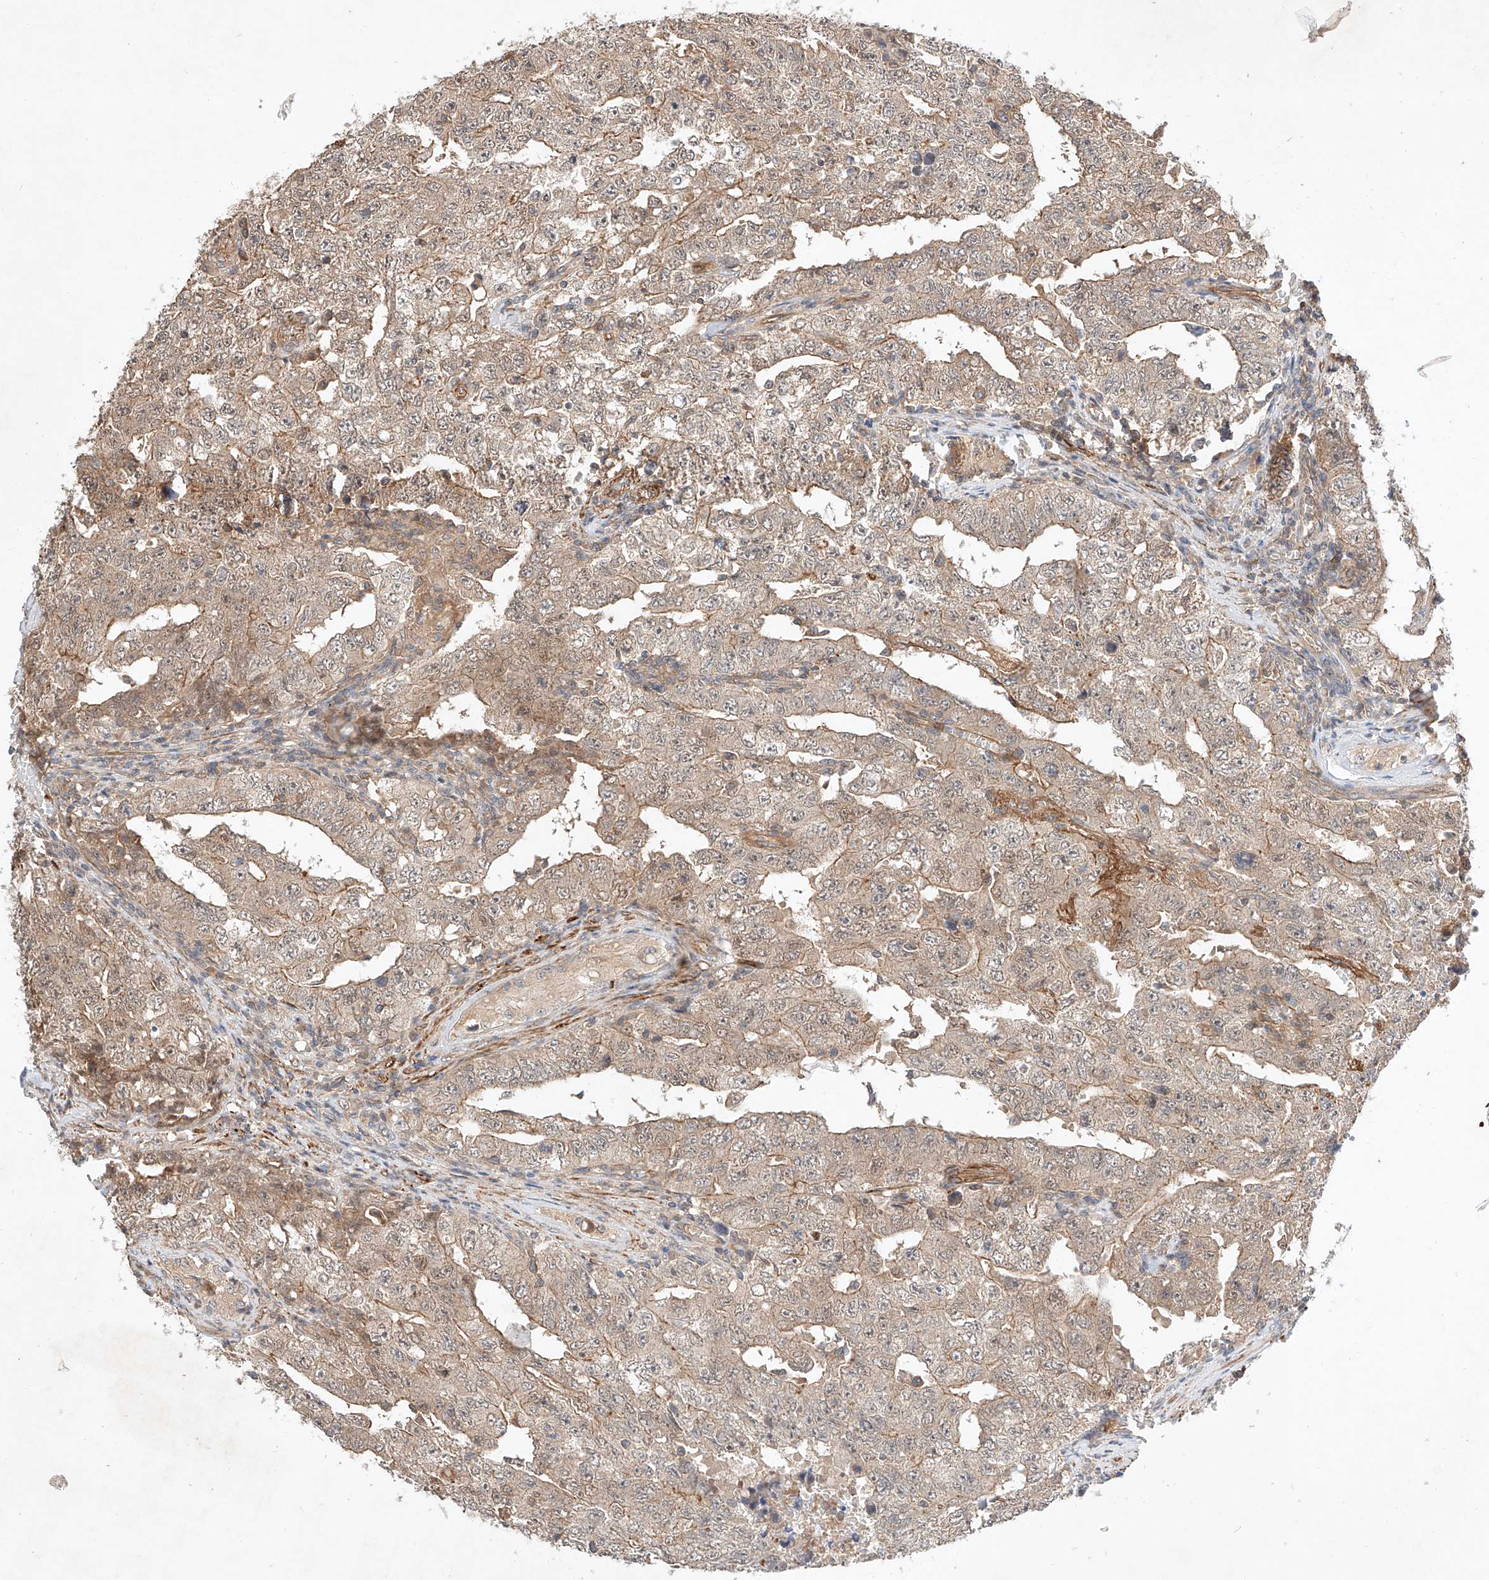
{"staining": {"intensity": "weak", "quantity": ">75%", "location": "cytoplasmic/membranous"}, "tissue": "testis cancer", "cell_type": "Tumor cells", "image_type": "cancer", "snomed": [{"axis": "morphology", "description": "Carcinoma, Embryonal, NOS"}, {"axis": "topography", "description": "Testis"}], "caption": "Protein expression analysis of human testis cancer reveals weak cytoplasmic/membranous staining in approximately >75% of tumor cells.", "gene": "ARHGAP33", "patient": {"sex": "male", "age": 26}}